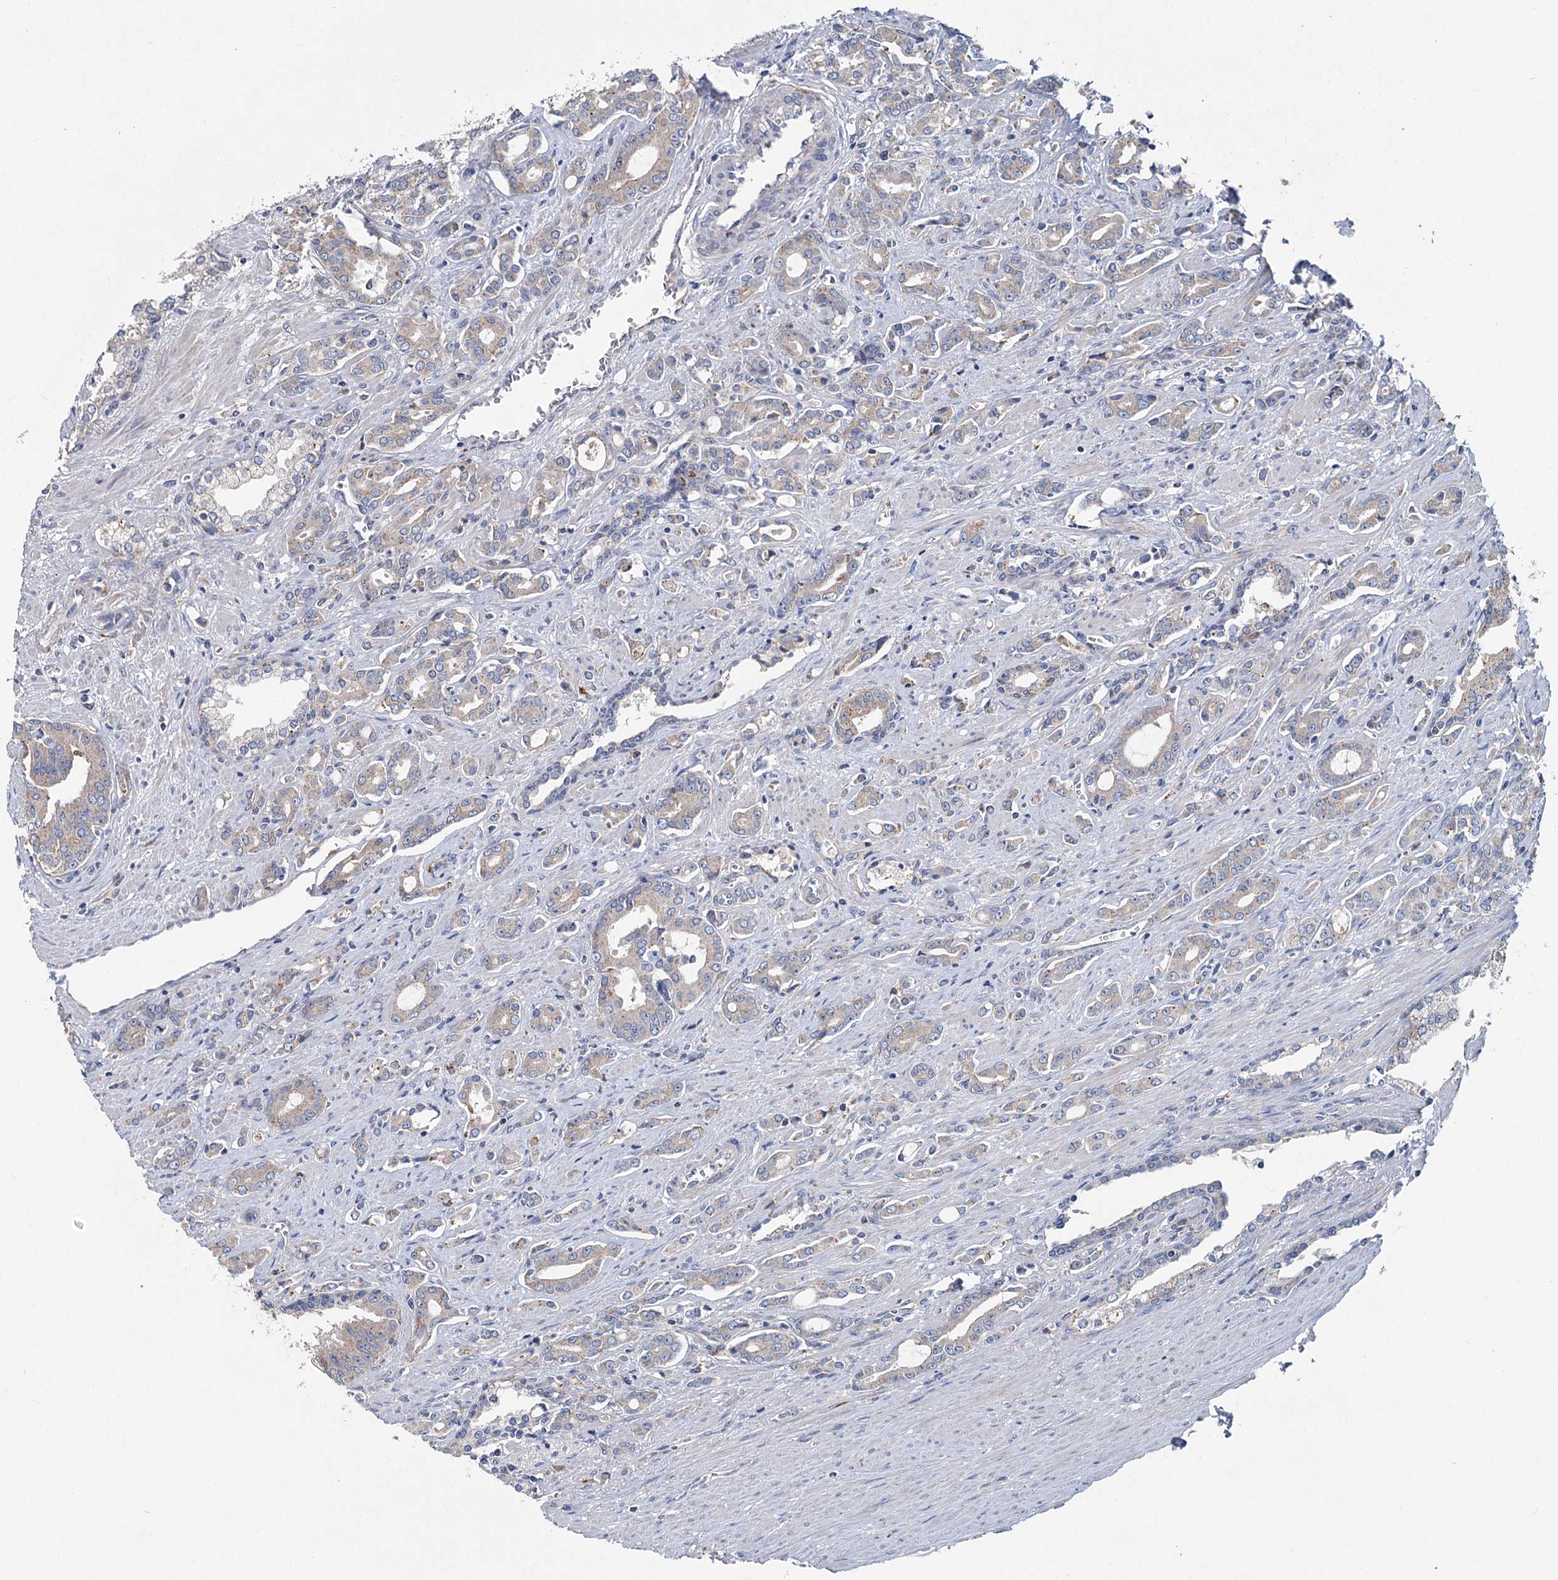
{"staining": {"intensity": "weak", "quantity": "<25%", "location": "cytoplasmic/membranous"}, "tissue": "prostate cancer", "cell_type": "Tumor cells", "image_type": "cancer", "snomed": [{"axis": "morphology", "description": "Adenocarcinoma, High grade"}, {"axis": "topography", "description": "Prostate"}], "caption": "A micrograph of human prostate cancer (high-grade adenocarcinoma) is negative for staining in tumor cells.", "gene": "ANKRD16", "patient": {"sex": "male", "age": 72}}